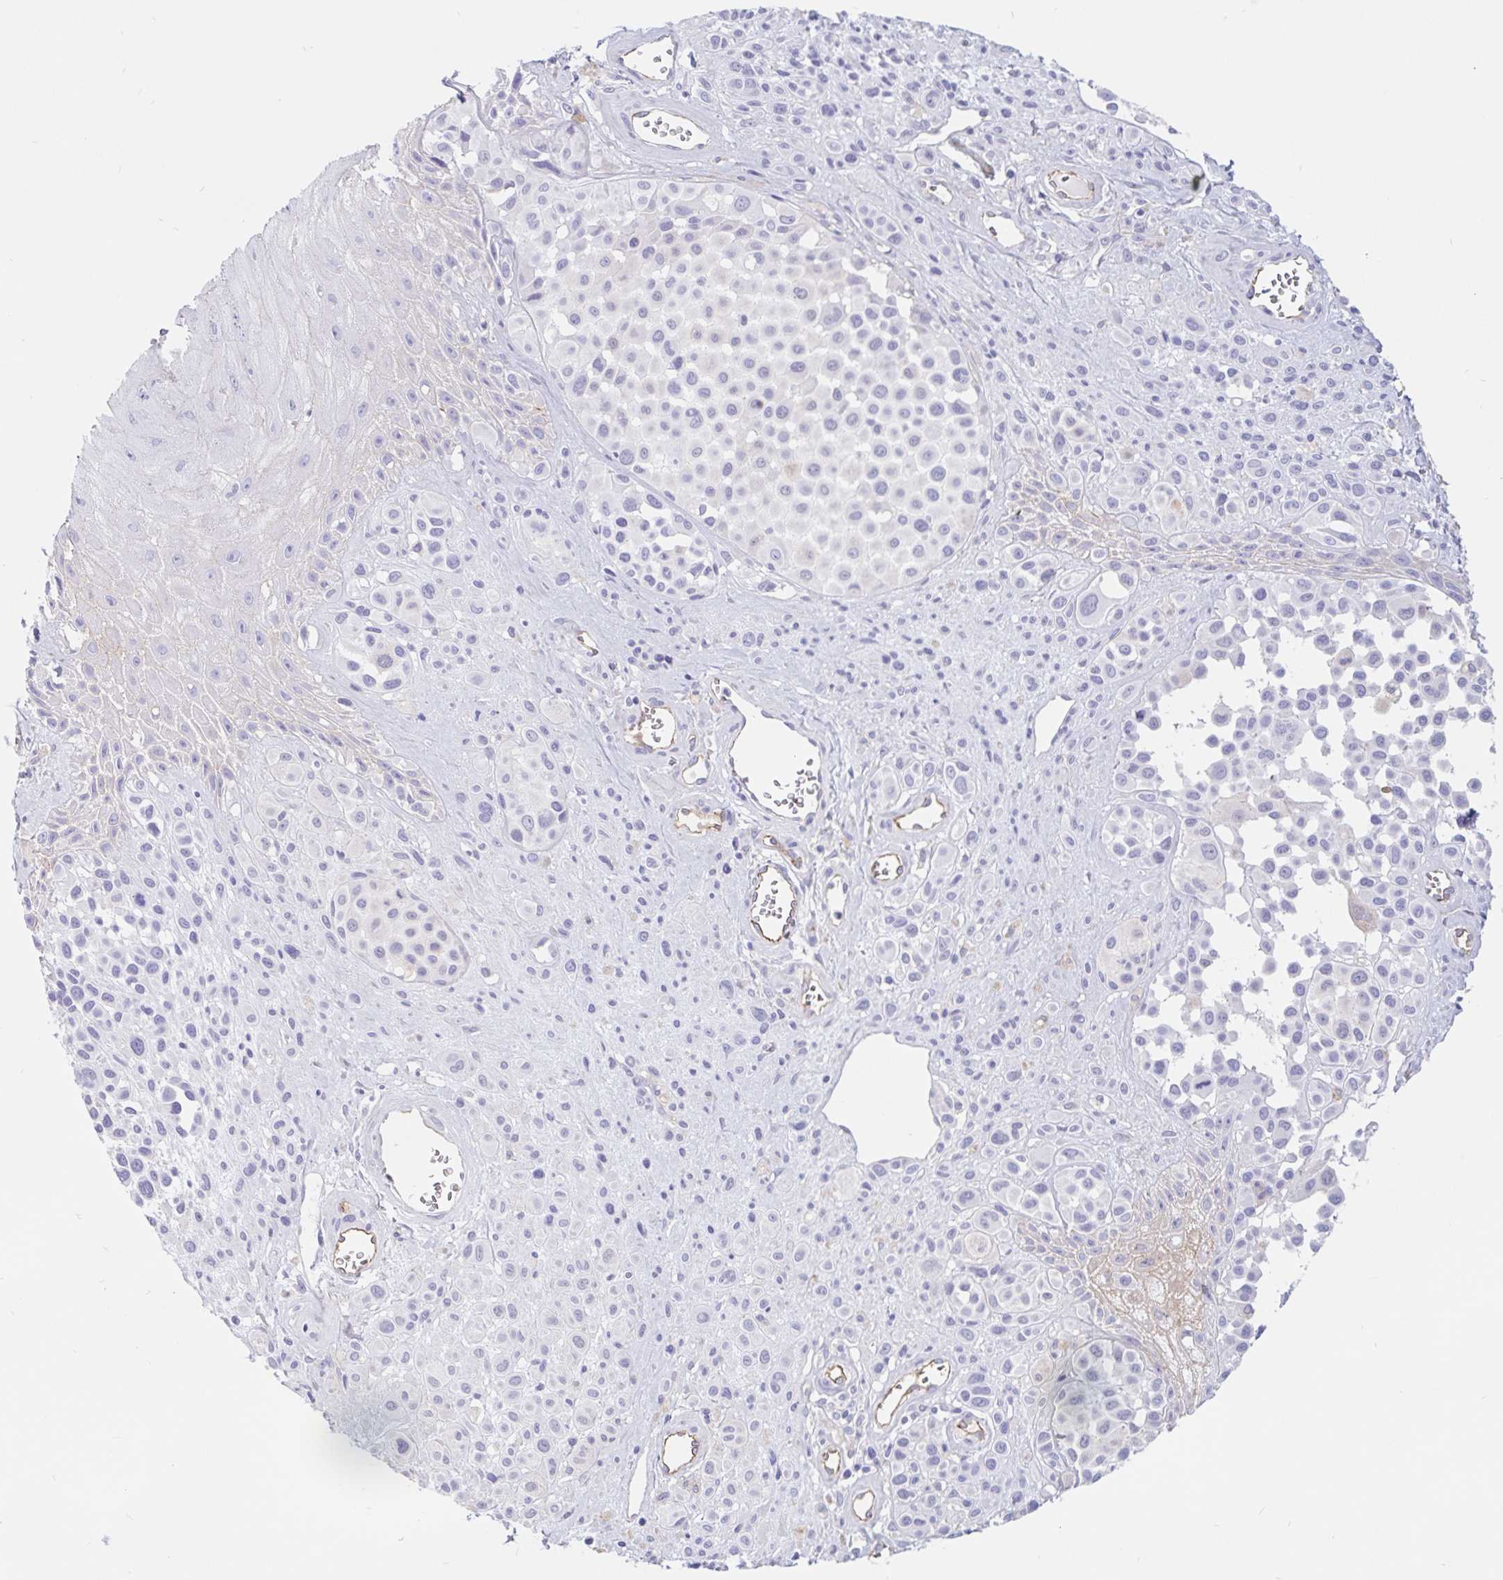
{"staining": {"intensity": "negative", "quantity": "none", "location": "none"}, "tissue": "melanoma", "cell_type": "Tumor cells", "image_type": "cancer", "snomed": [{"axis": "morphology", "description": "Malignant melanoma, NOS"}, {"axis": "topography", "description": "Skin"}], "caption": "The IHC micrograph has no significant expression in tumor cells of melanoma tissue.", "gene": "LIMCH1", "patient": {"sex": "male", "age": 77}}